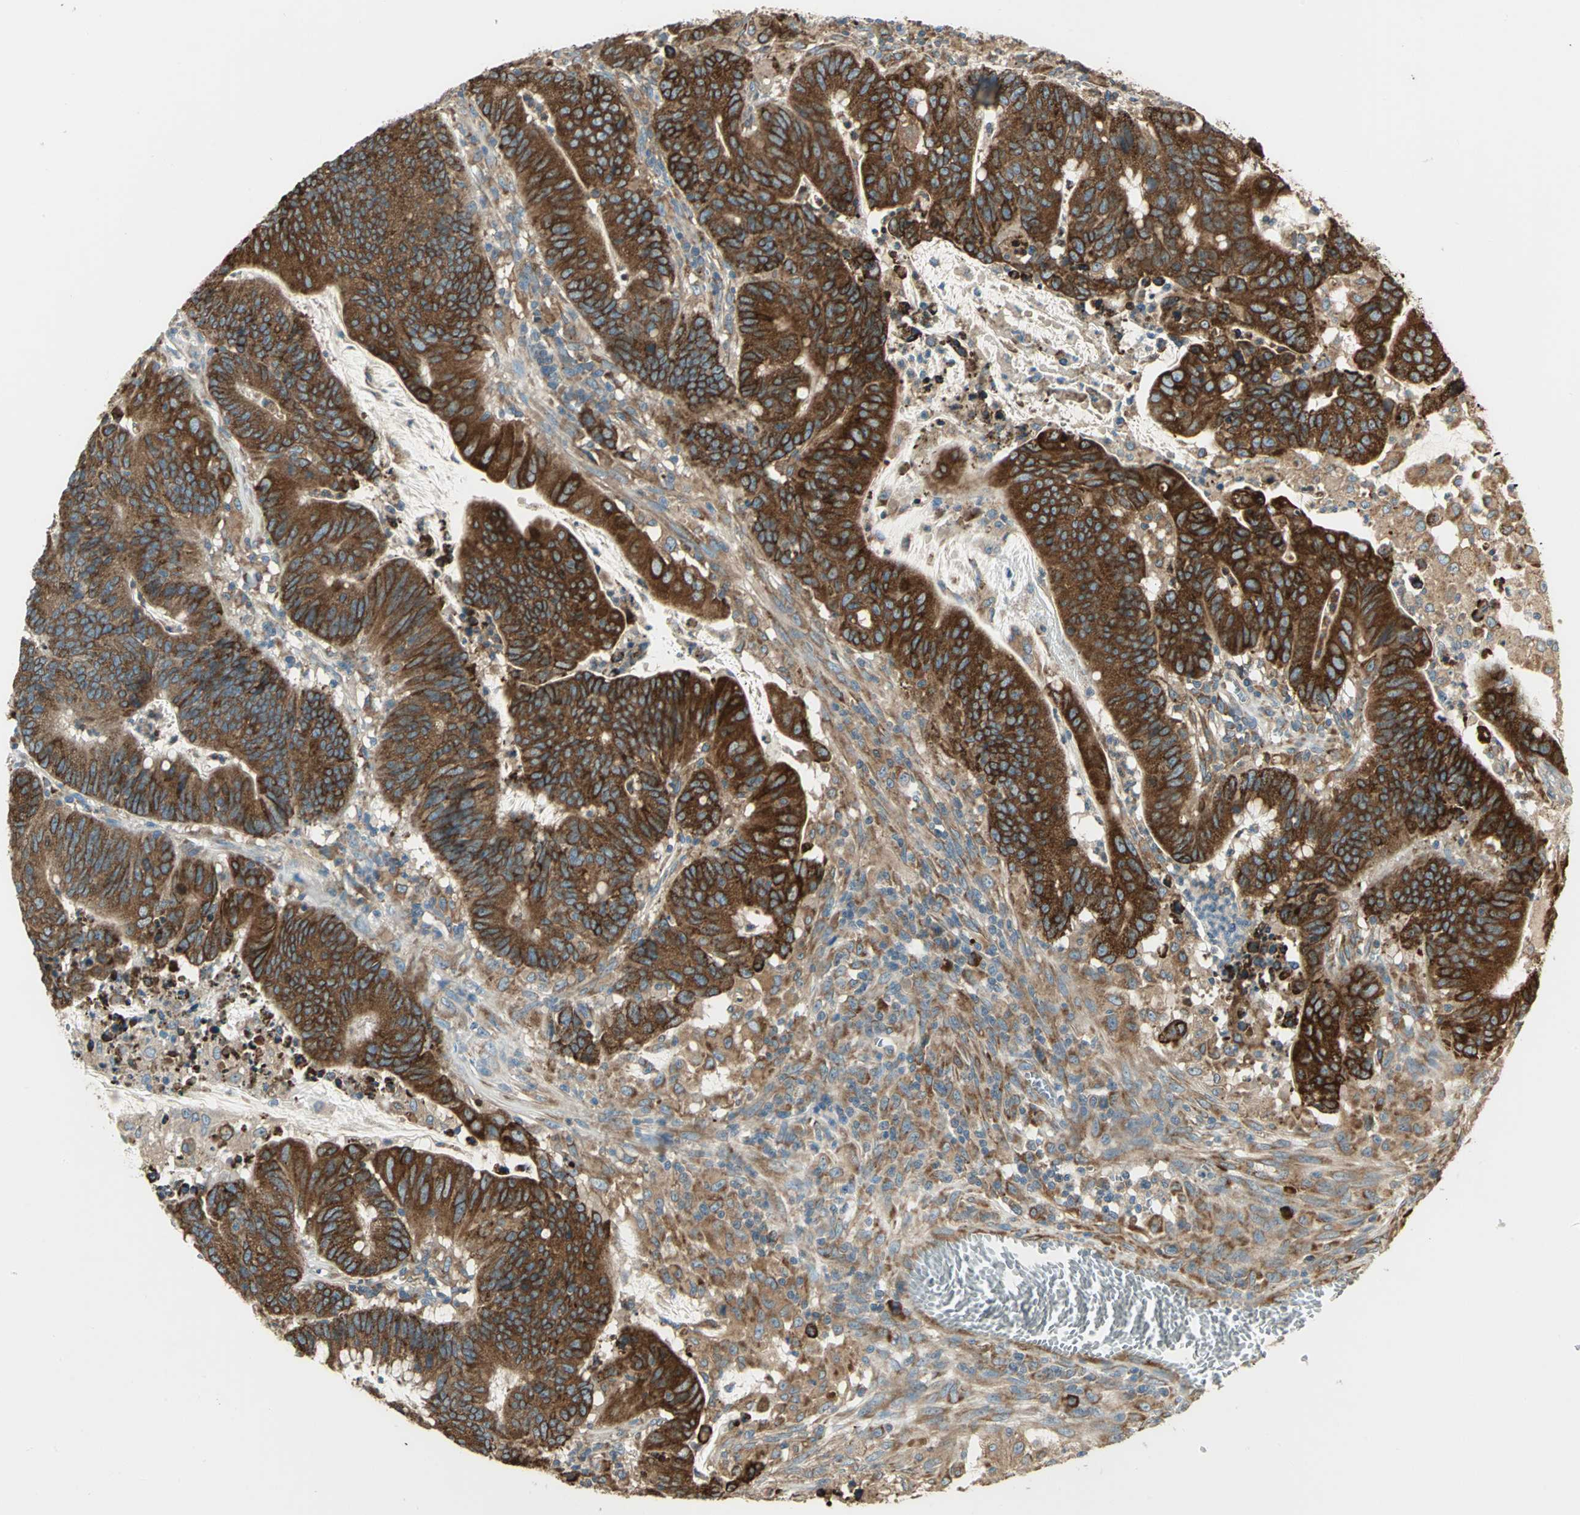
{"staining": {"intensity": "strong", "quantity": ">75%", "location": "cytoplasmic/membranous"}, "tissue": "colorectal cancer", "cell_type": "Tumor cells", "image_type": "cancer", "snomed": [{"axis": "morphology", "description": "Adenocarcinoma, NOS"}, {"axis": "topography", "description": "Colon"}], "caption": "IHC staining of colorectal adenocarcinoma, which demonstrates high levels of strong cytoplasmic/membranous positivity in approximately >75% of tumor cells indicating strong cytoplasmic/membranous protein positivity. The staining was performed using DAB (brown) for protein detection and nuclei were counterstained in hematoxylin (blue).", "gene": "PDIA4", "patient": {"sex": "male", "age": 45}}